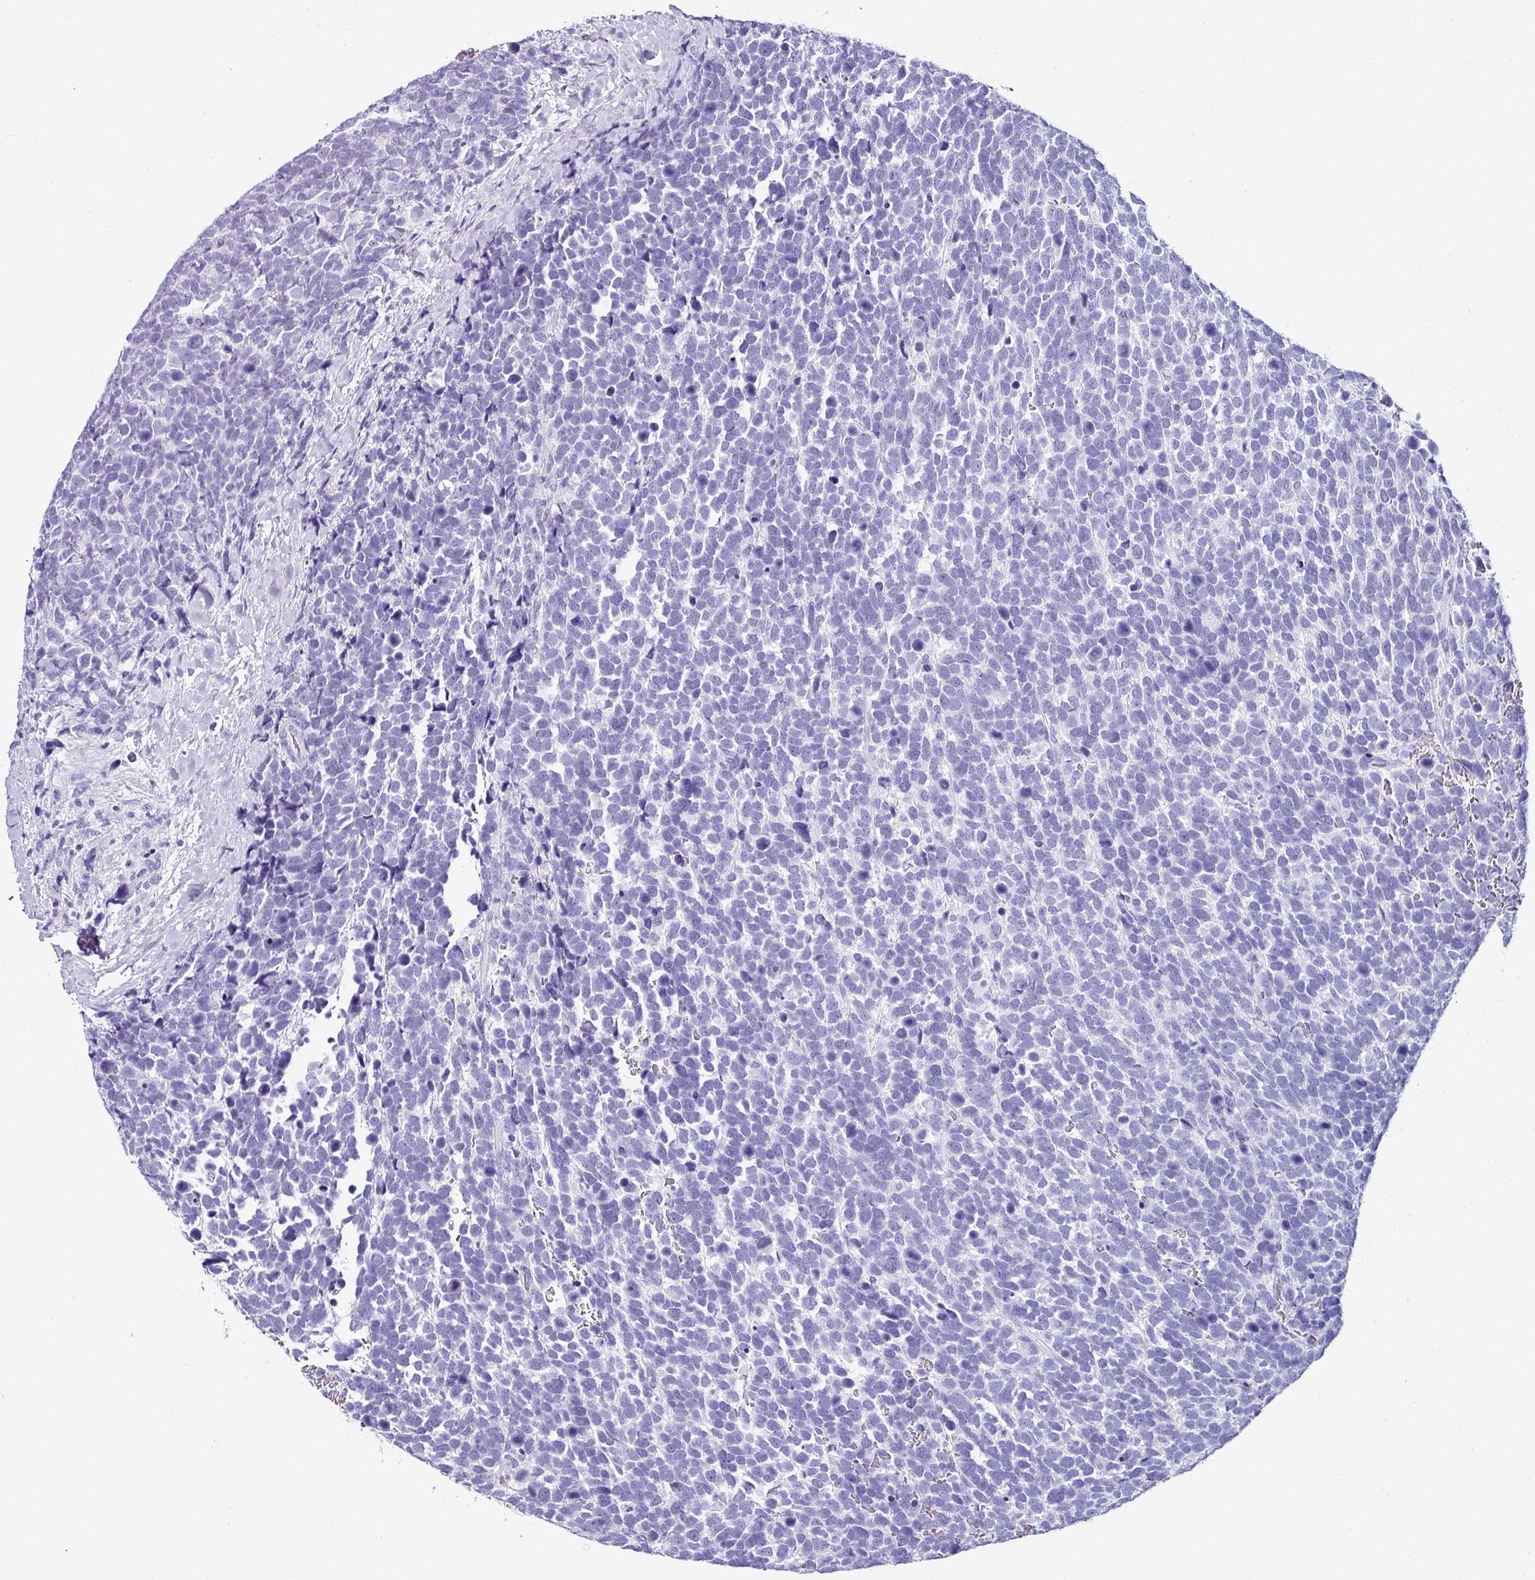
{"staining": {"intensity": "negative", "quantity": "none", "location": "none"}, "tissue": "urothelial cancer", "cell_type": "Tumor cells", "image_type": "cancer", "snomed": [{"axis": "morphology", "description": "Urothelial carcinoma, High grade"}, {"axis": "topography", "description": "Urinary bladder"}], "caption": "Human urothelial cancer stained for a protein using IHC exhibits no positivity in tumor cells.", "gene": "NAPSA", "patient": {"sex": "female", "age": 82}}